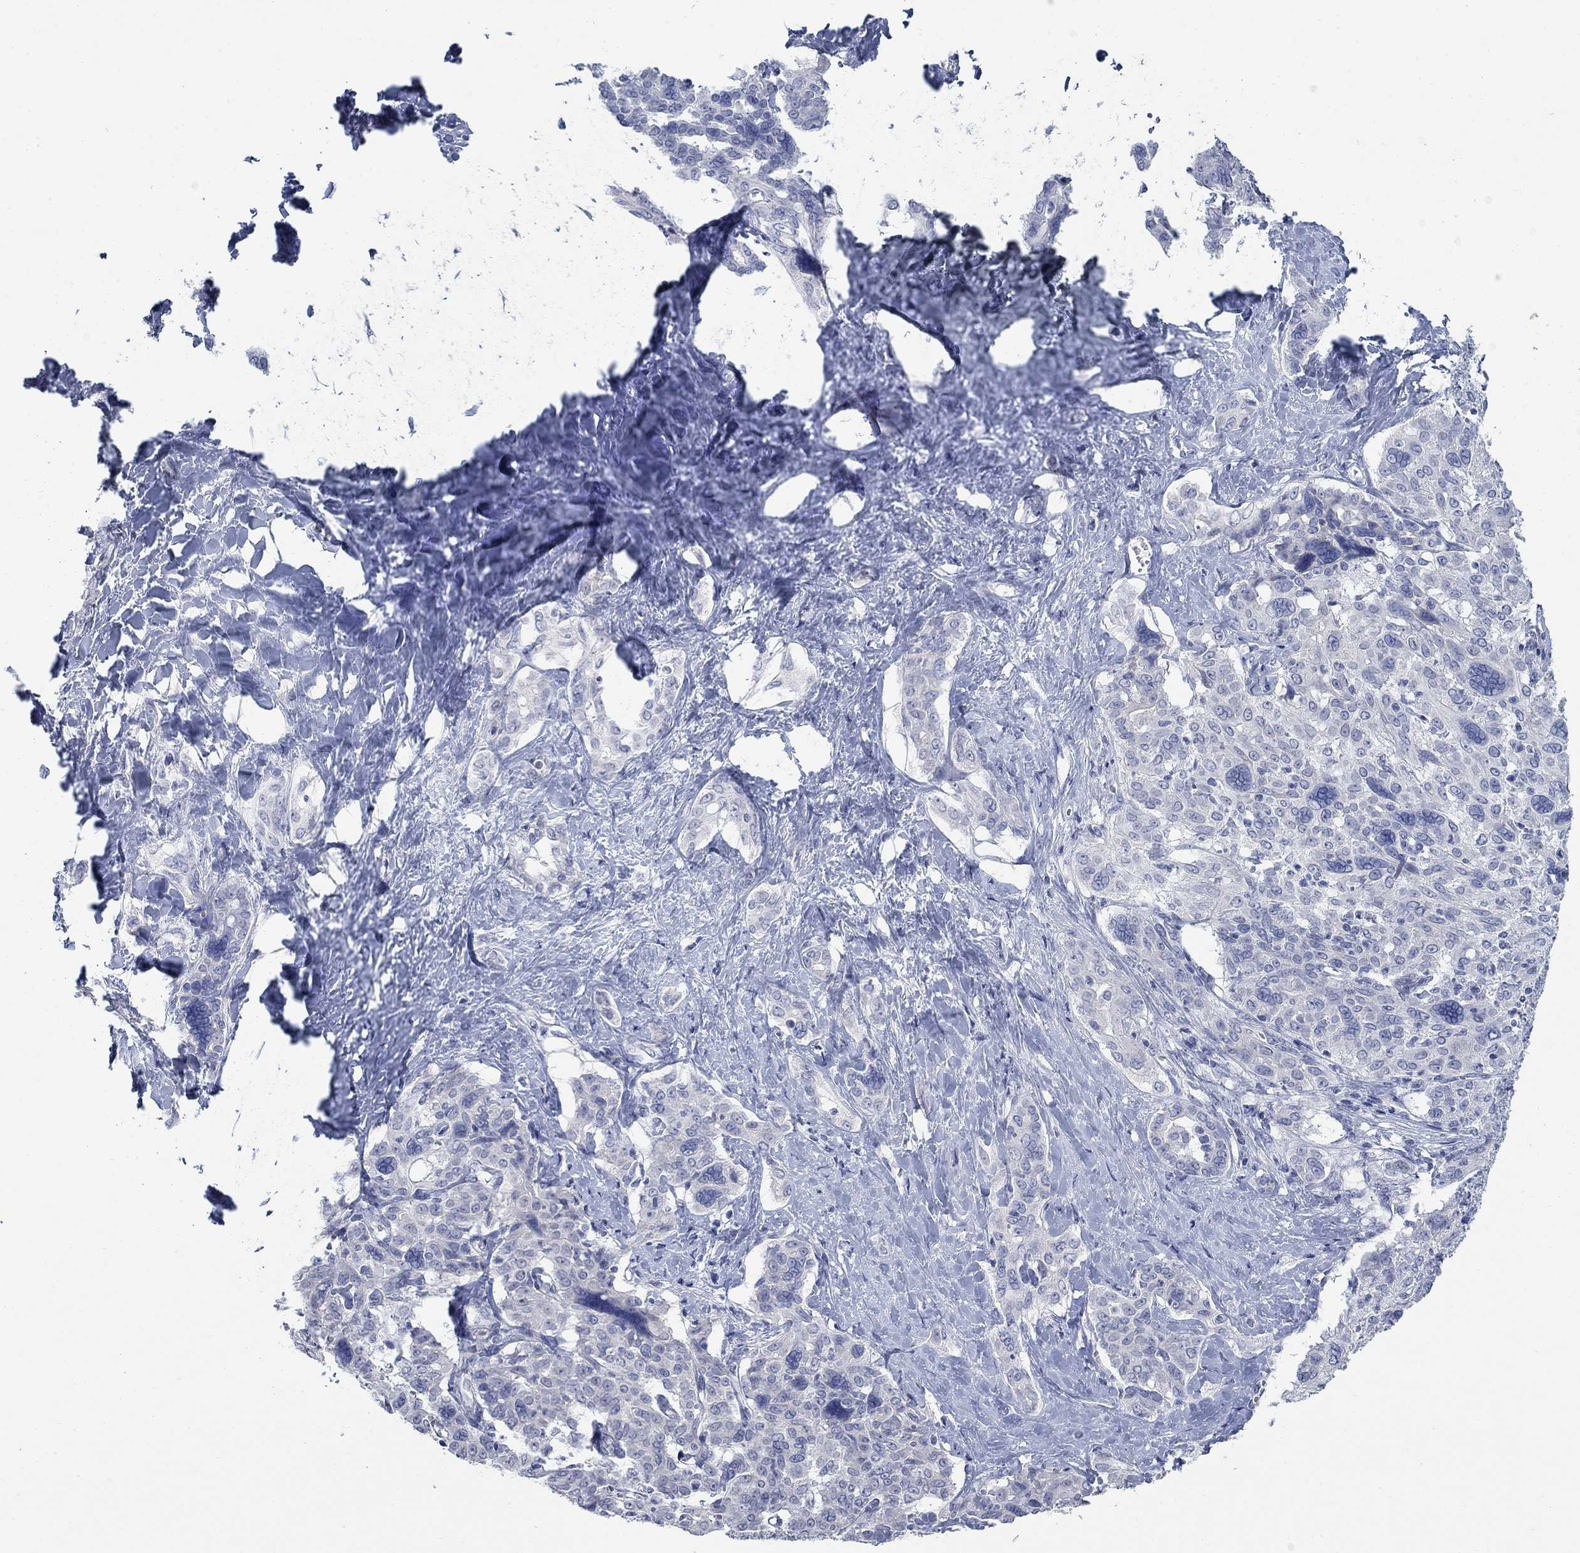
{"staining": {"intensity": "negative", "quantity": "none", "location": "none"}, "tissue": "liver cancer", "cell_type": "Tumor cells", "image_type": "cancer", "snomed": [{"axis": "morphology", "description": "Cholangiocarcinoma"}, {"axis": "topography", "description": "Liver"}], "caption": "High power microscopy micrograph of an immunohistochemistry histopathology image of cholangiocarcinoma (liver), revealing no significant staining in tumor cells.", "gene": "DNER", "patient": {"sex": "female", "age": 47}}